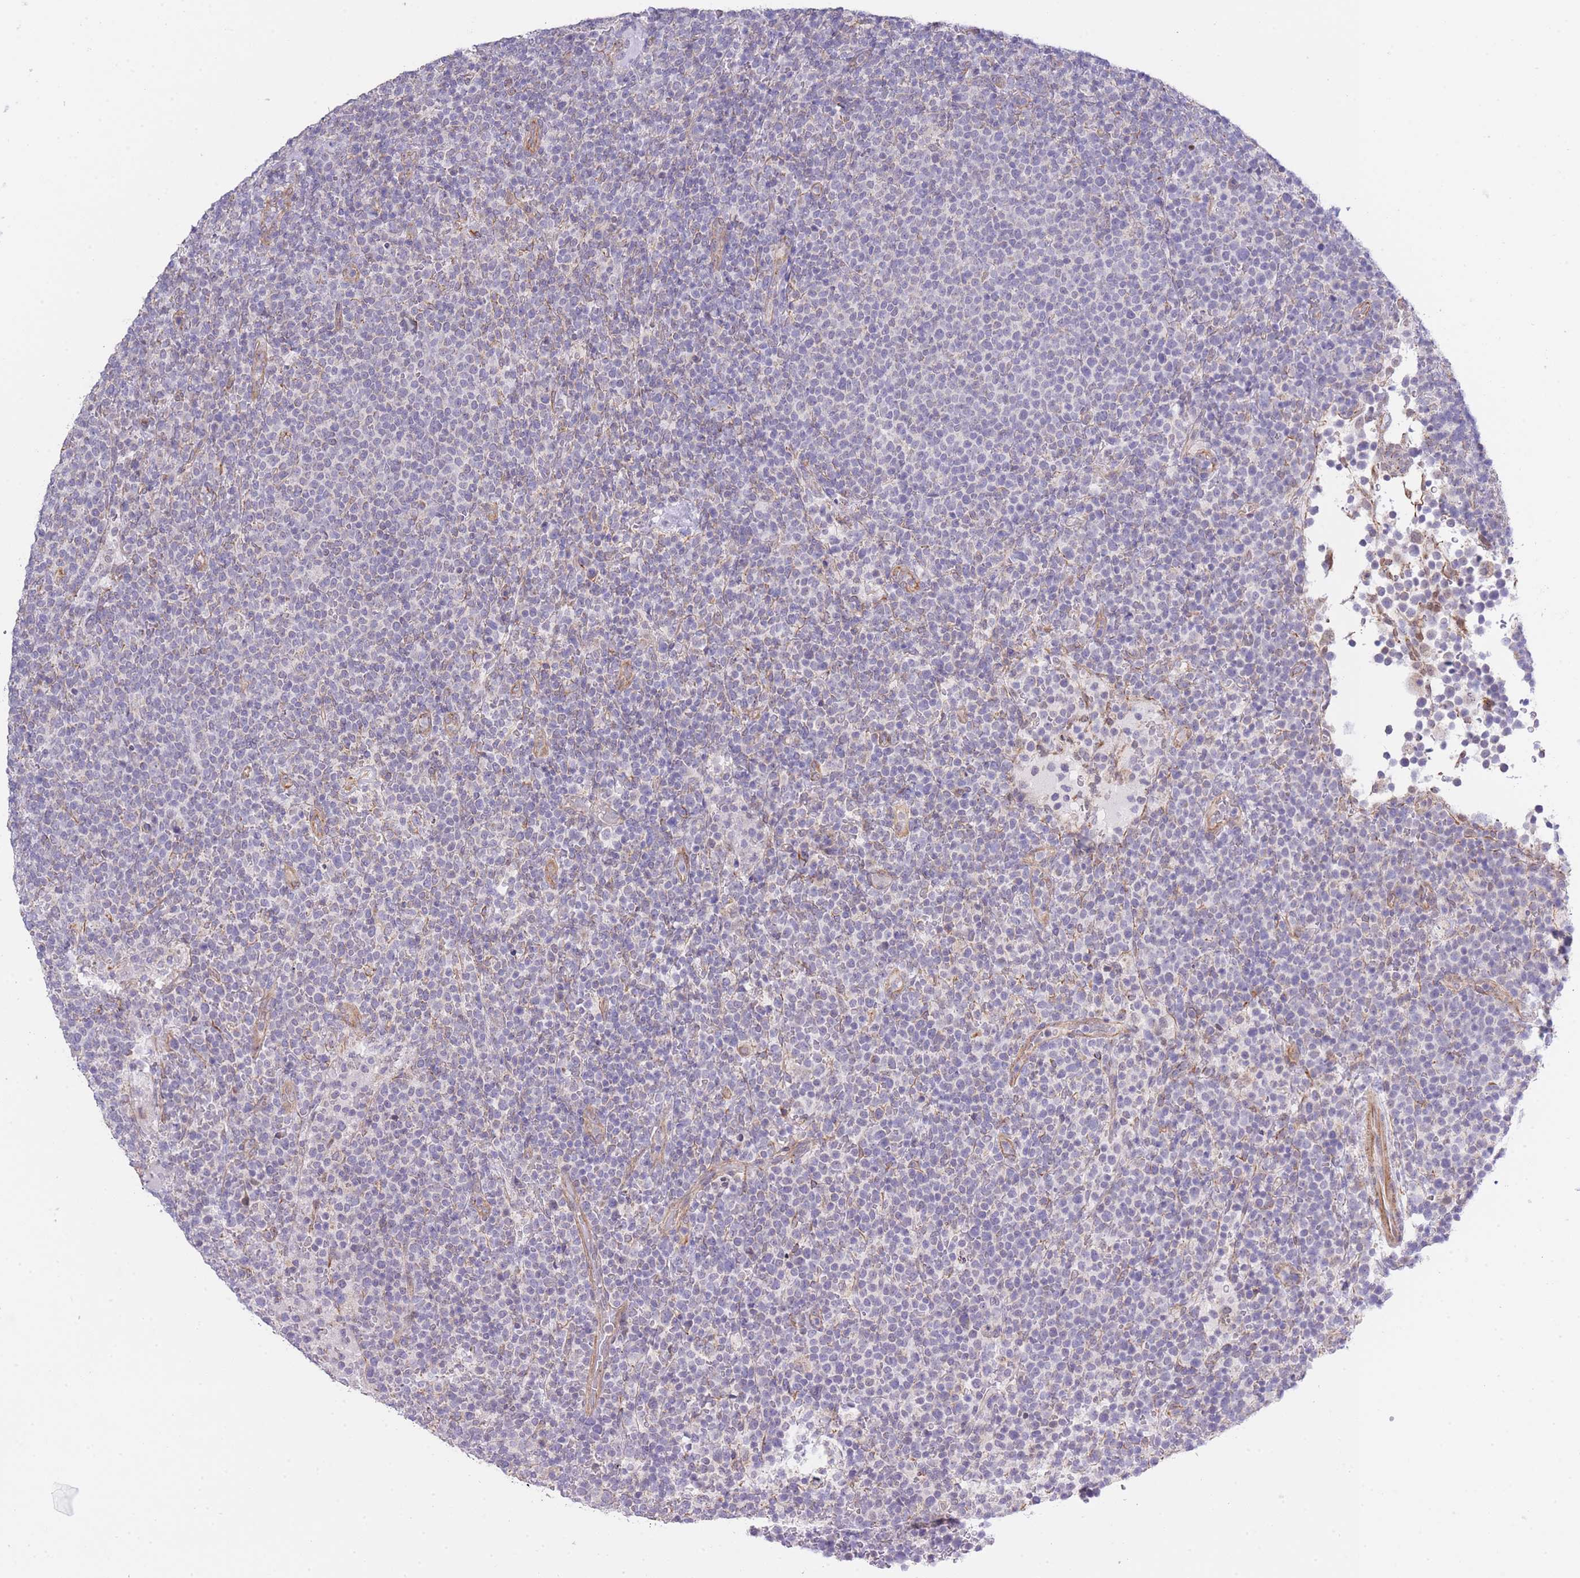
{"staining": {"intensity": "negative", "quantity": "none", "location": "none"}, "tissue": "lymphoma", "cell_type": "Tumor cells", "image_type": "cancer", "snomed": [{"axis": "morphology", "description": "Malignant lymphoma, non-Hodgkin's type, High grade"}, {"axis": "topography", "description": "Lymph node"}], "caption": "Tumor cells show no significant protein positivity in lymphoma.", "gene": "CTBP1", "patient": {"sex": "male", "age": 61}}